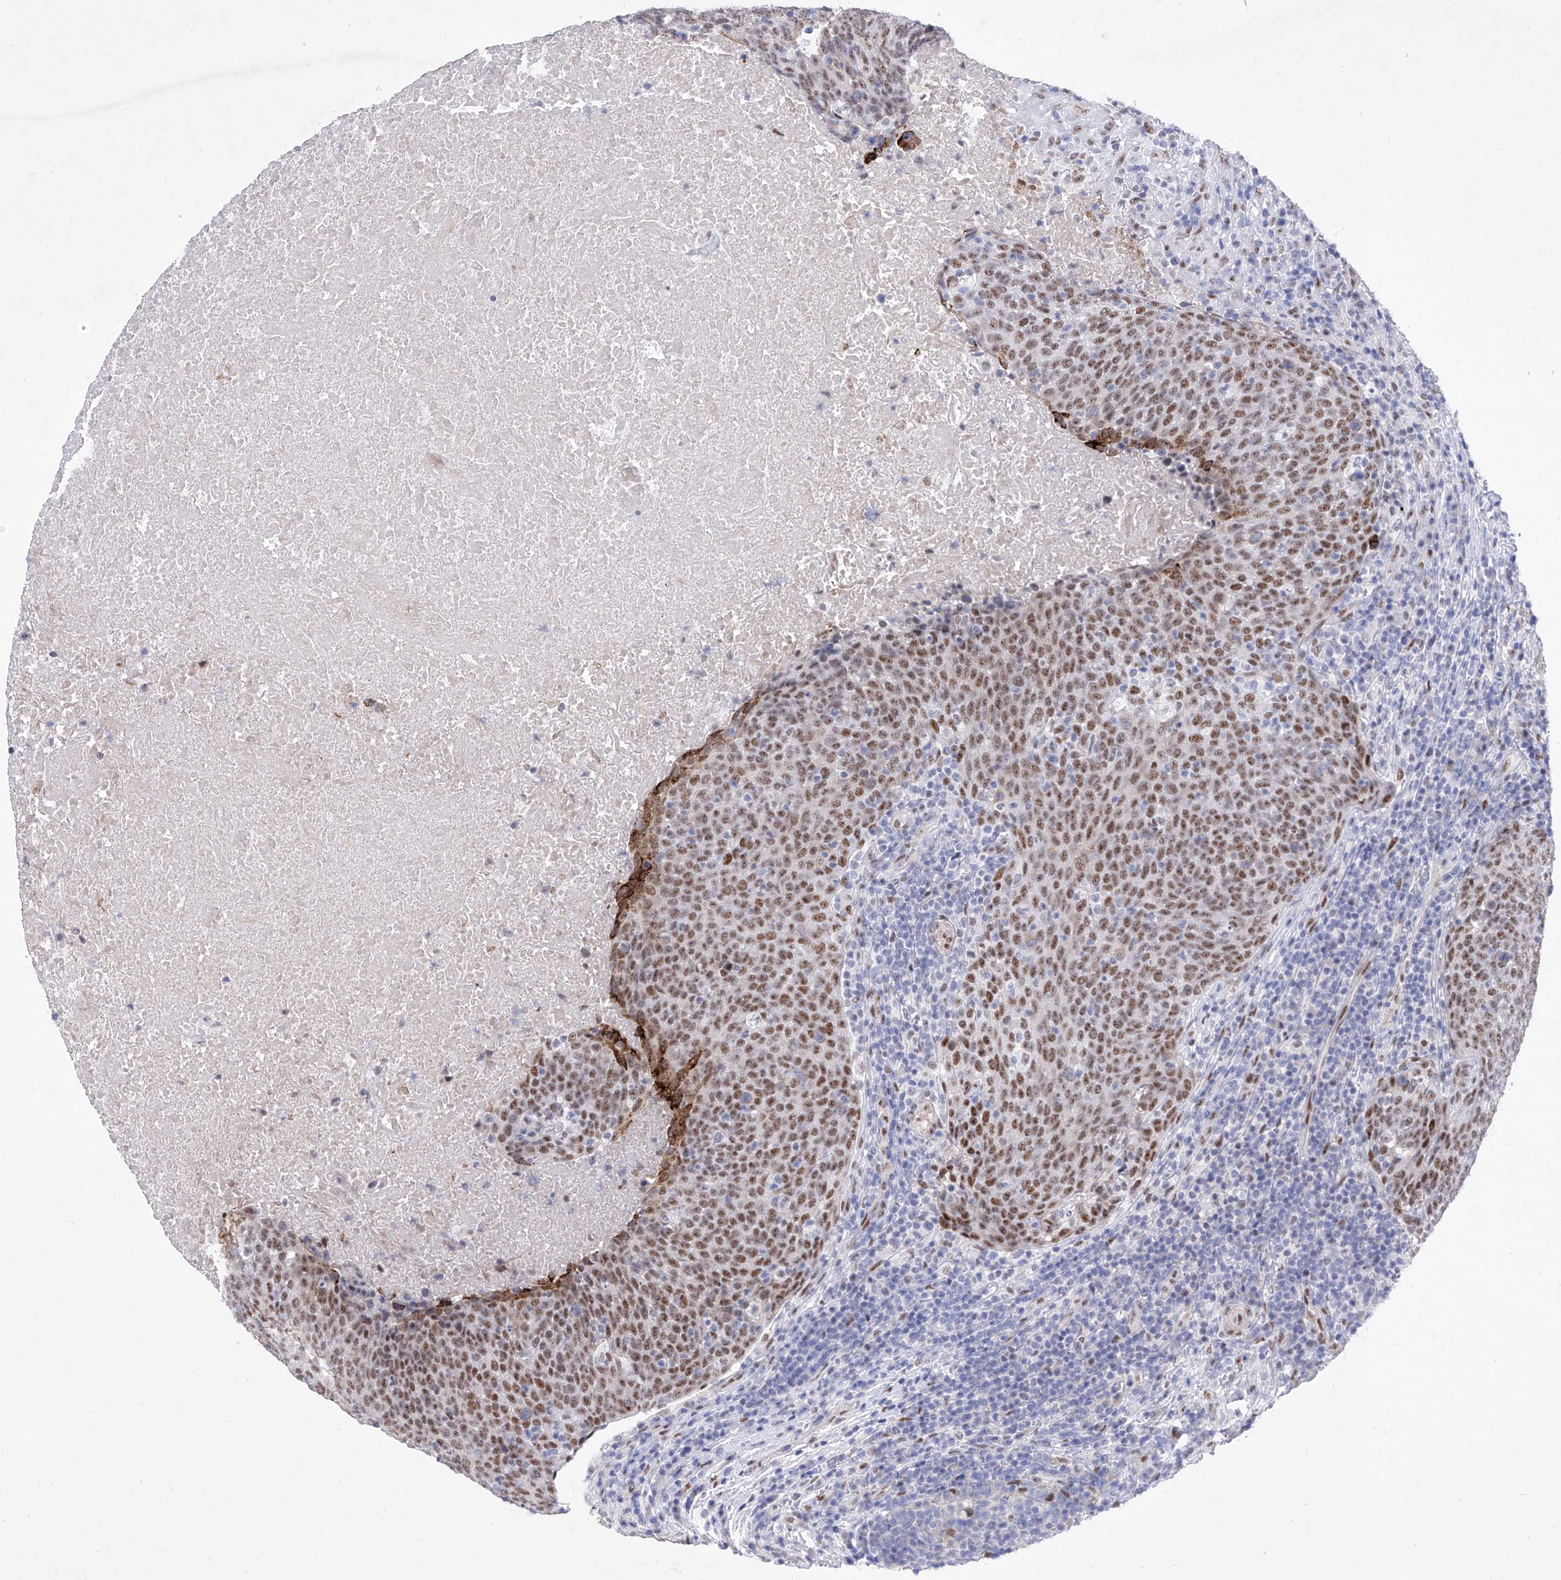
{"staining": {"intensity": "moderate", "quantity": ">75%", "location": "nuclear"}, "tissue": "head and neck cancer", "cell_type": "Tumor cells", "image_type": "cancer", "snomed": [{"axis": "morphology", "description": "Squamous cell carcinoma, NOS"}, {"axis": "morphology", "description": "Squamous cell carcinoma, metastatic, NOS"}, {"axis": "topography", "description": "Lymph node"}, {"axis": "topography", "description": "Head-Neck"}], "caption": "This histopathology image reveals IHC staining of human head and neck cancer, with medium moderate nuclear positivity in approximately >75% of tumor cells.", "gene": "ATN1", "patient": {"sex": "male", "age": 62}}